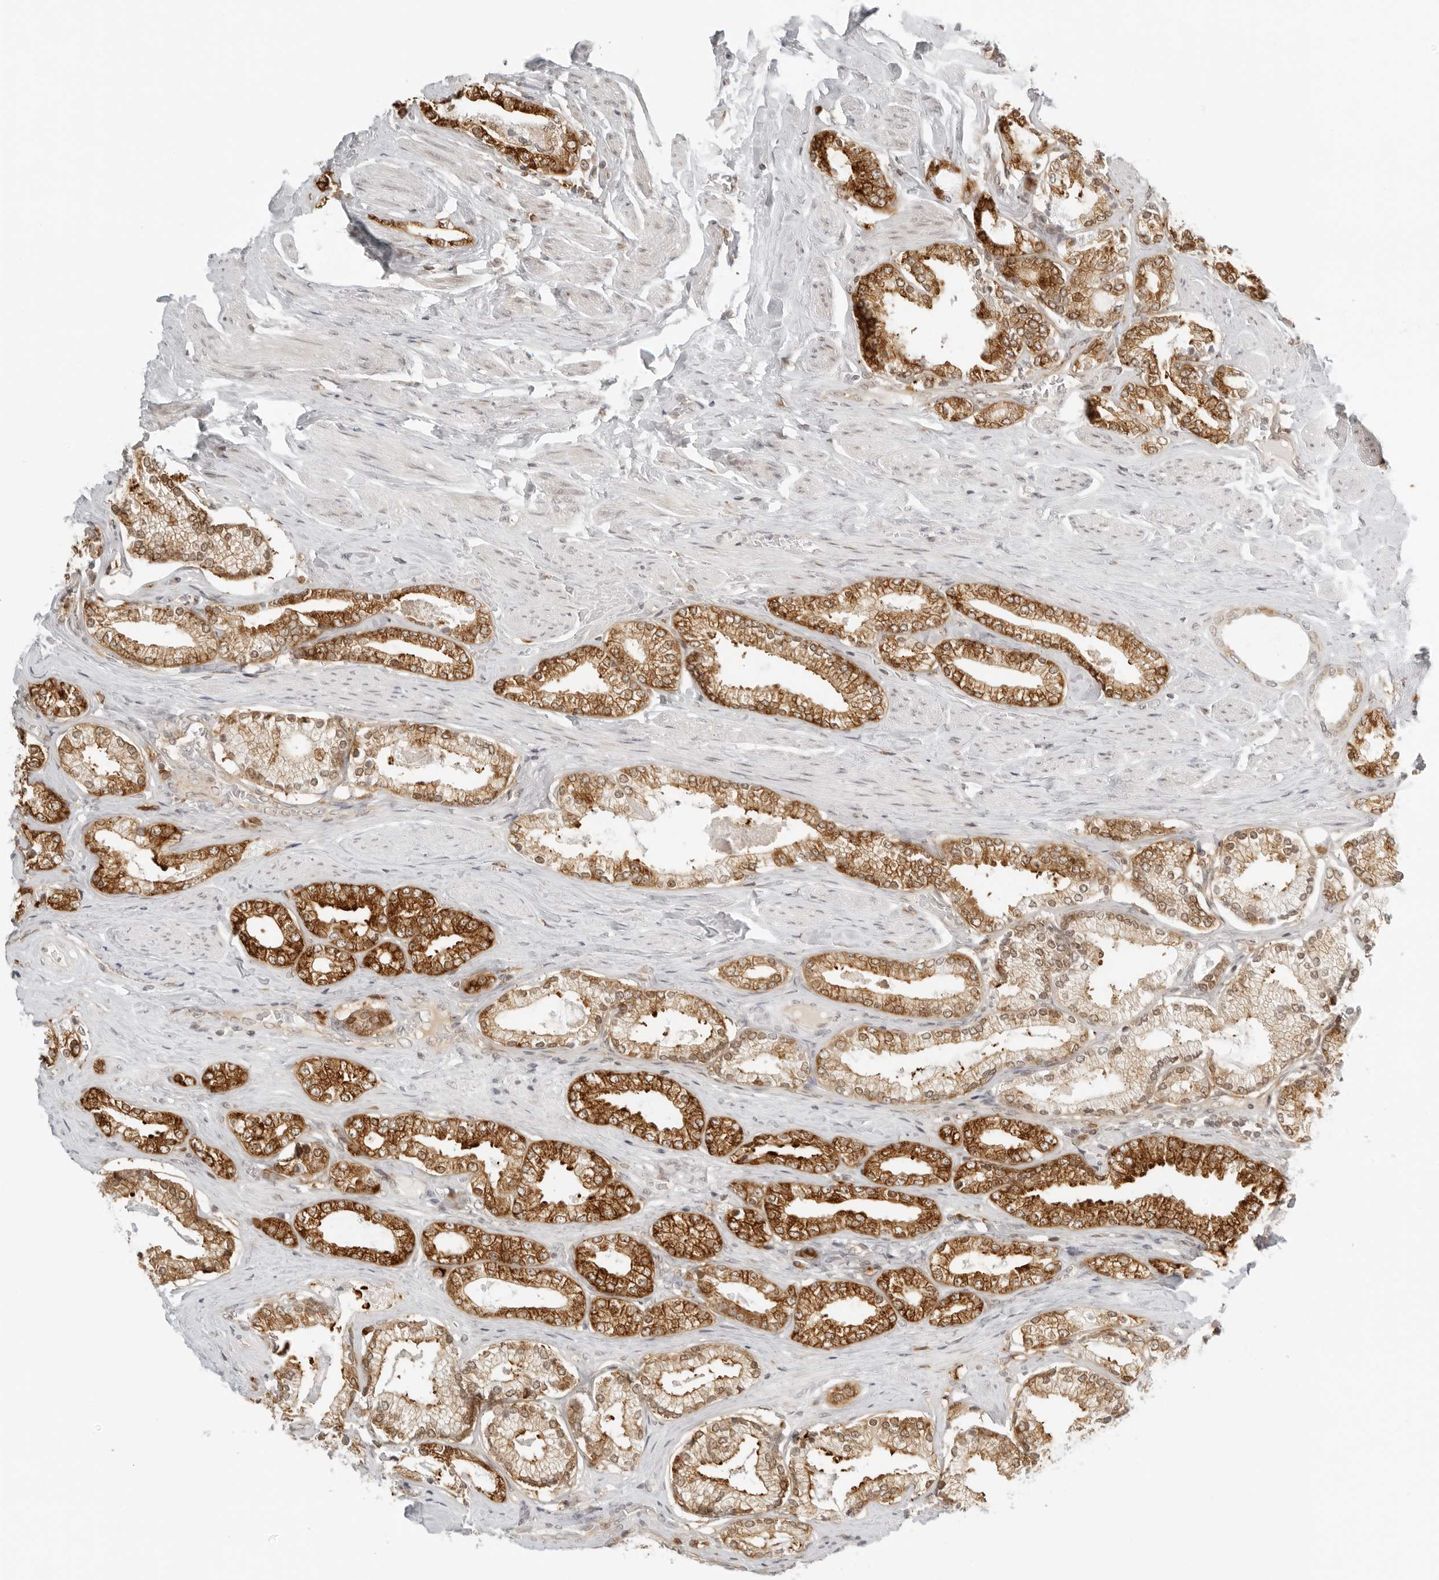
{"staining": {"intensity": "strong", "quantity": ">75%", "location": "cytoplasmic/membranous,nuclear"}, "tissue": "prostate cancer", "cell_type": "Tumor cells", "image_type": "cancer", "snomed": [{"axis": "morphology", "description": "Adenocarcinoma, Low grade"}, {"axis": "topography", "description": "Prostate"}], "caption": "DAB (3,3'-diaminobenzidine) immunohistochemical staining of prostate cancer (low-grade adenocarcinoma) displays strong cytoplasmic/membranous and nuclear protein positivity in approximately >75% of tumor cells. The staining was performed using DAB (3,3'-diaminobenzidine), with brown indicating positive protein expression. Nuclei are stained blue with hematoxylin.", "gene": "EIF4G1", "patient": {"sex": "male", "age": 71}}